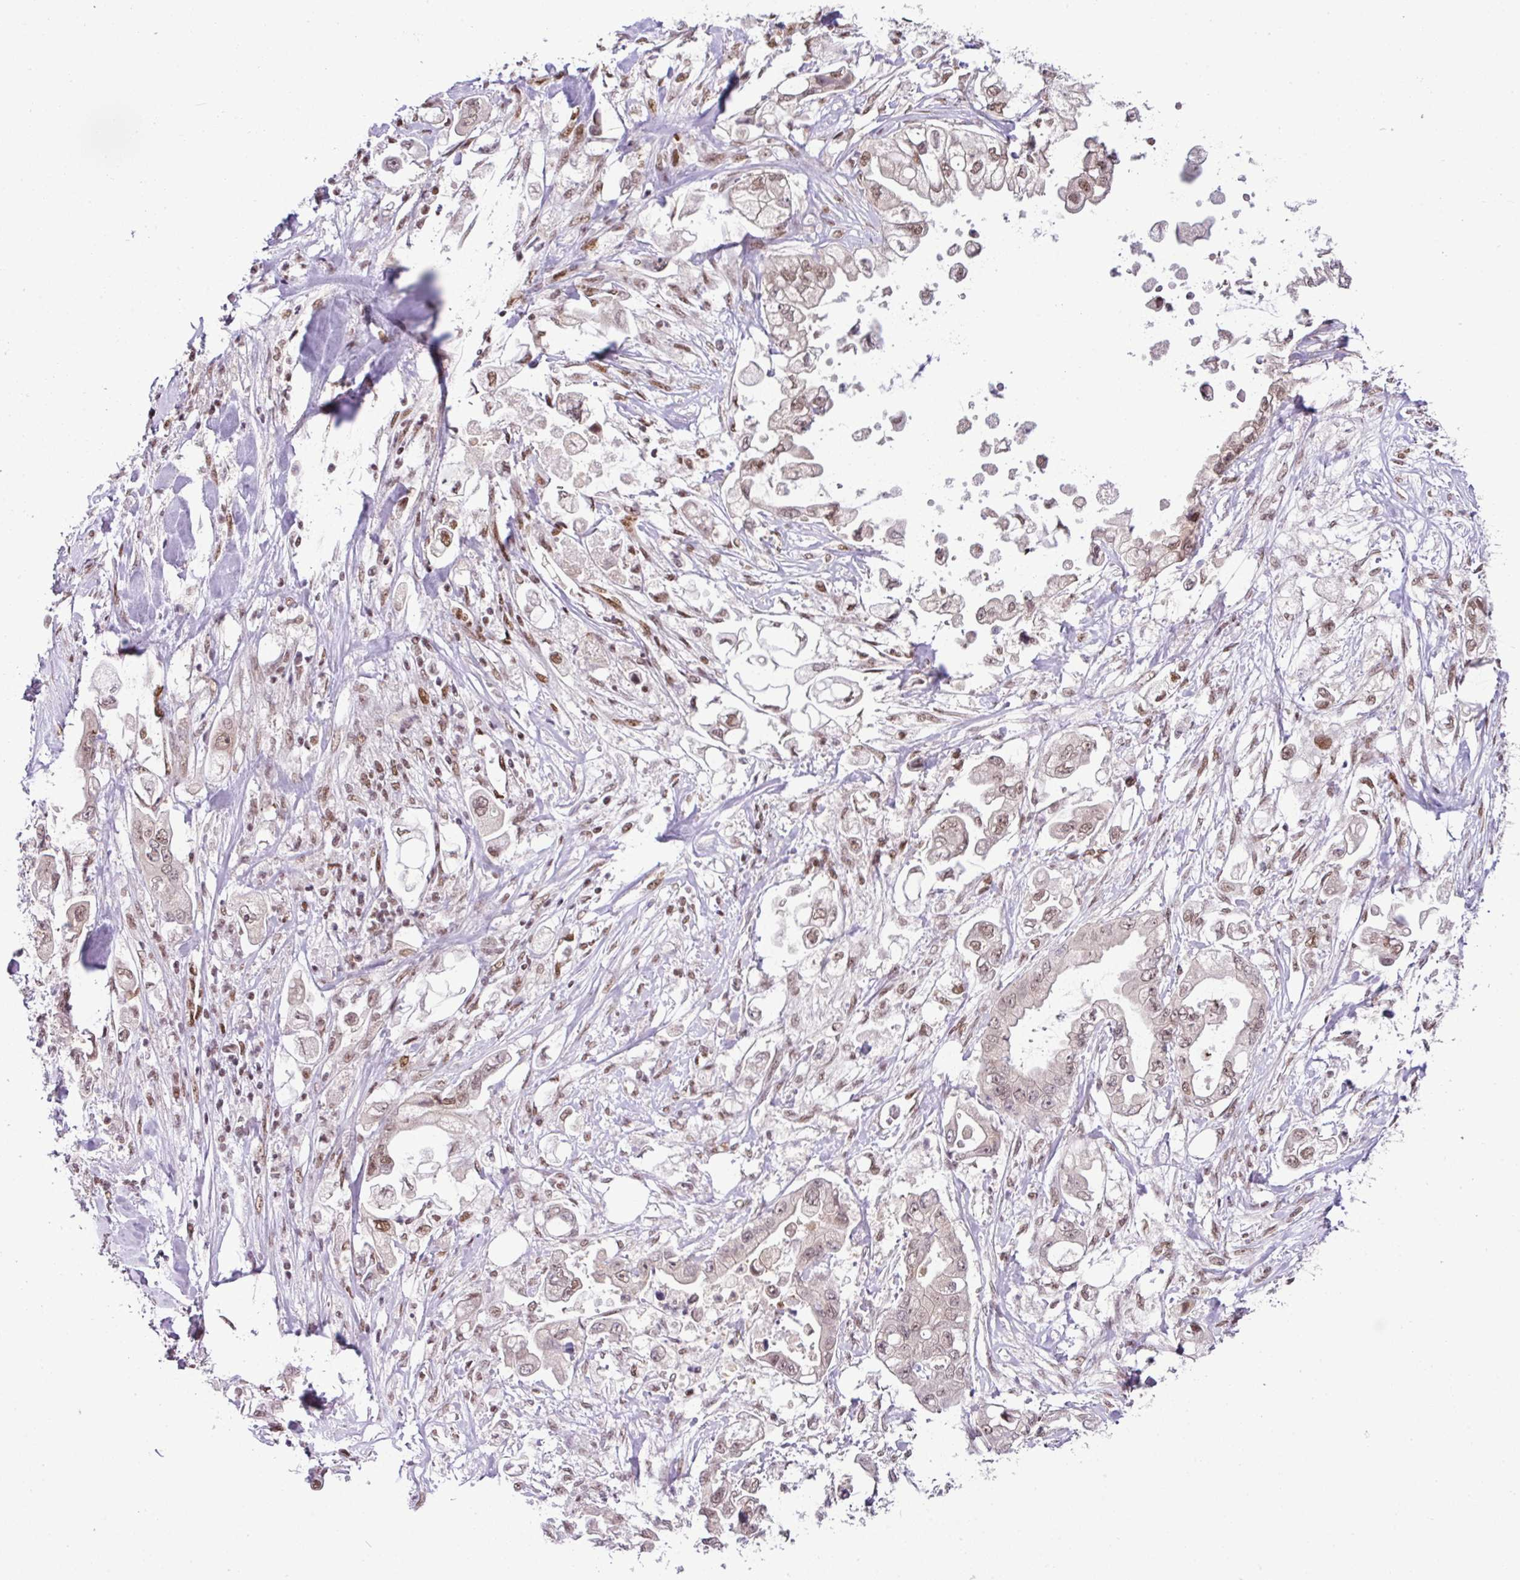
{"staining": {"intensity": "moderate", "quantity": ">75%", "location": "nuclear"}, "tissue": "stomach cancer", "cell_type": "Tumor cells", "image_type": "cancer", "snomed": [{"axis": "morphology", "description": "Adenocarcinoma, NOS"}, {"axis": "topography", "description": "Stomach"}], "caption": "An immunohistochemistry (IHC) micrograph of neoplastic tissue is shown. Protein staining in brown labels moderate nuclear positivity in stomach cancer within tumor cells.", "gene": "PGAP4", "patient": {"sex": "male", "age": 62}}